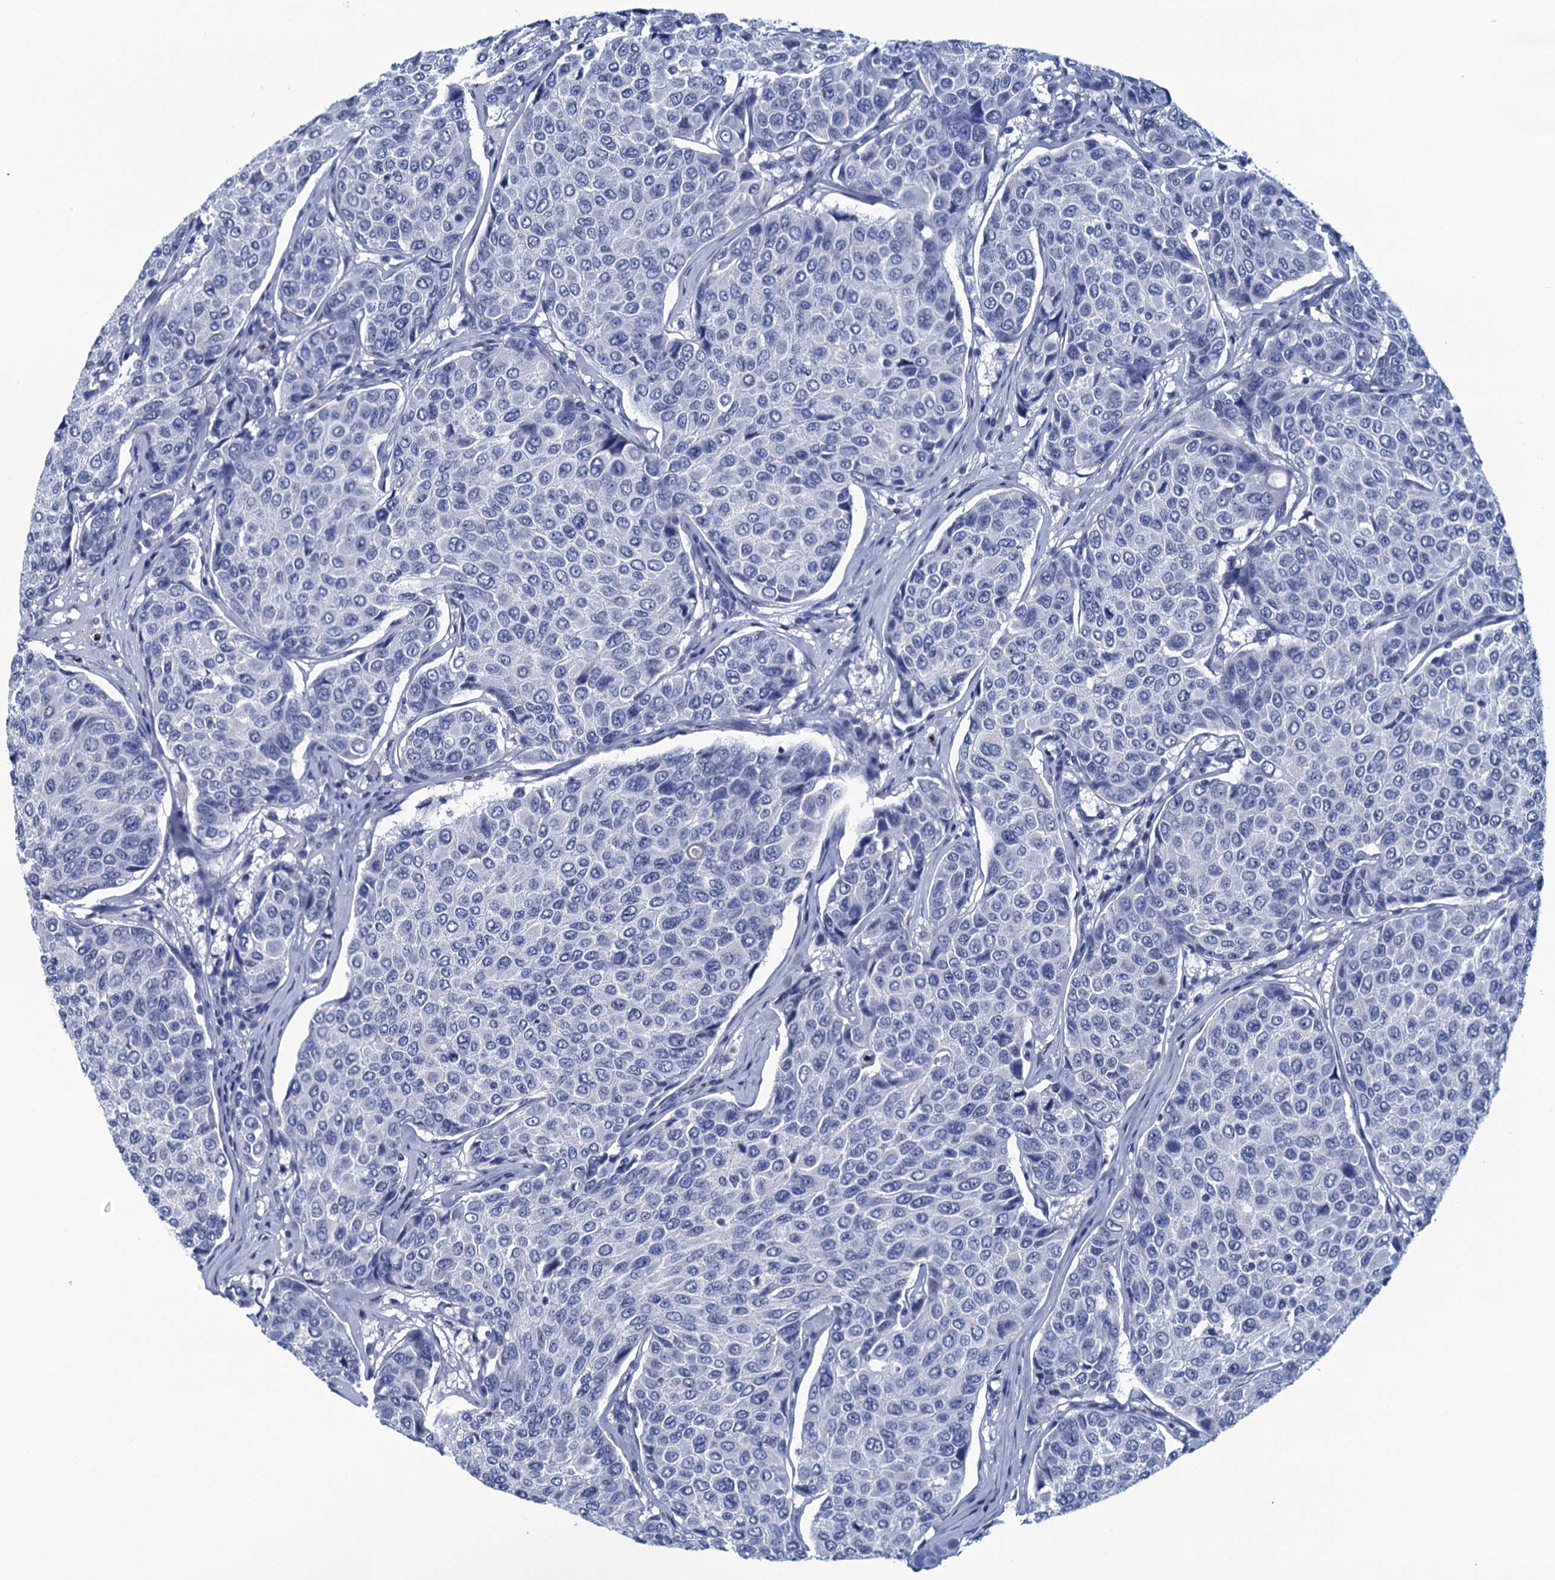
{"staining": {"intensity": "negative", "quantity": "none", "location": "none"}, "tissue": "breast cancer", "cell_type": "Tumor cells", "image_type": "cancer", "snomed": [{"axis": "morphology", "description": "Duct carcinoma"}, {"axis": "topography", "description": "Breast"}], "caption": "High magnification brightfield microscopy of infiltrating ductal carcinoma (breast) stained with DAB (brown) and counterstained with hematoxylin (blue): tumor cells show no significant expression.", "gene": "RHCG", "patient": {"sex": "female", "age": 55}}